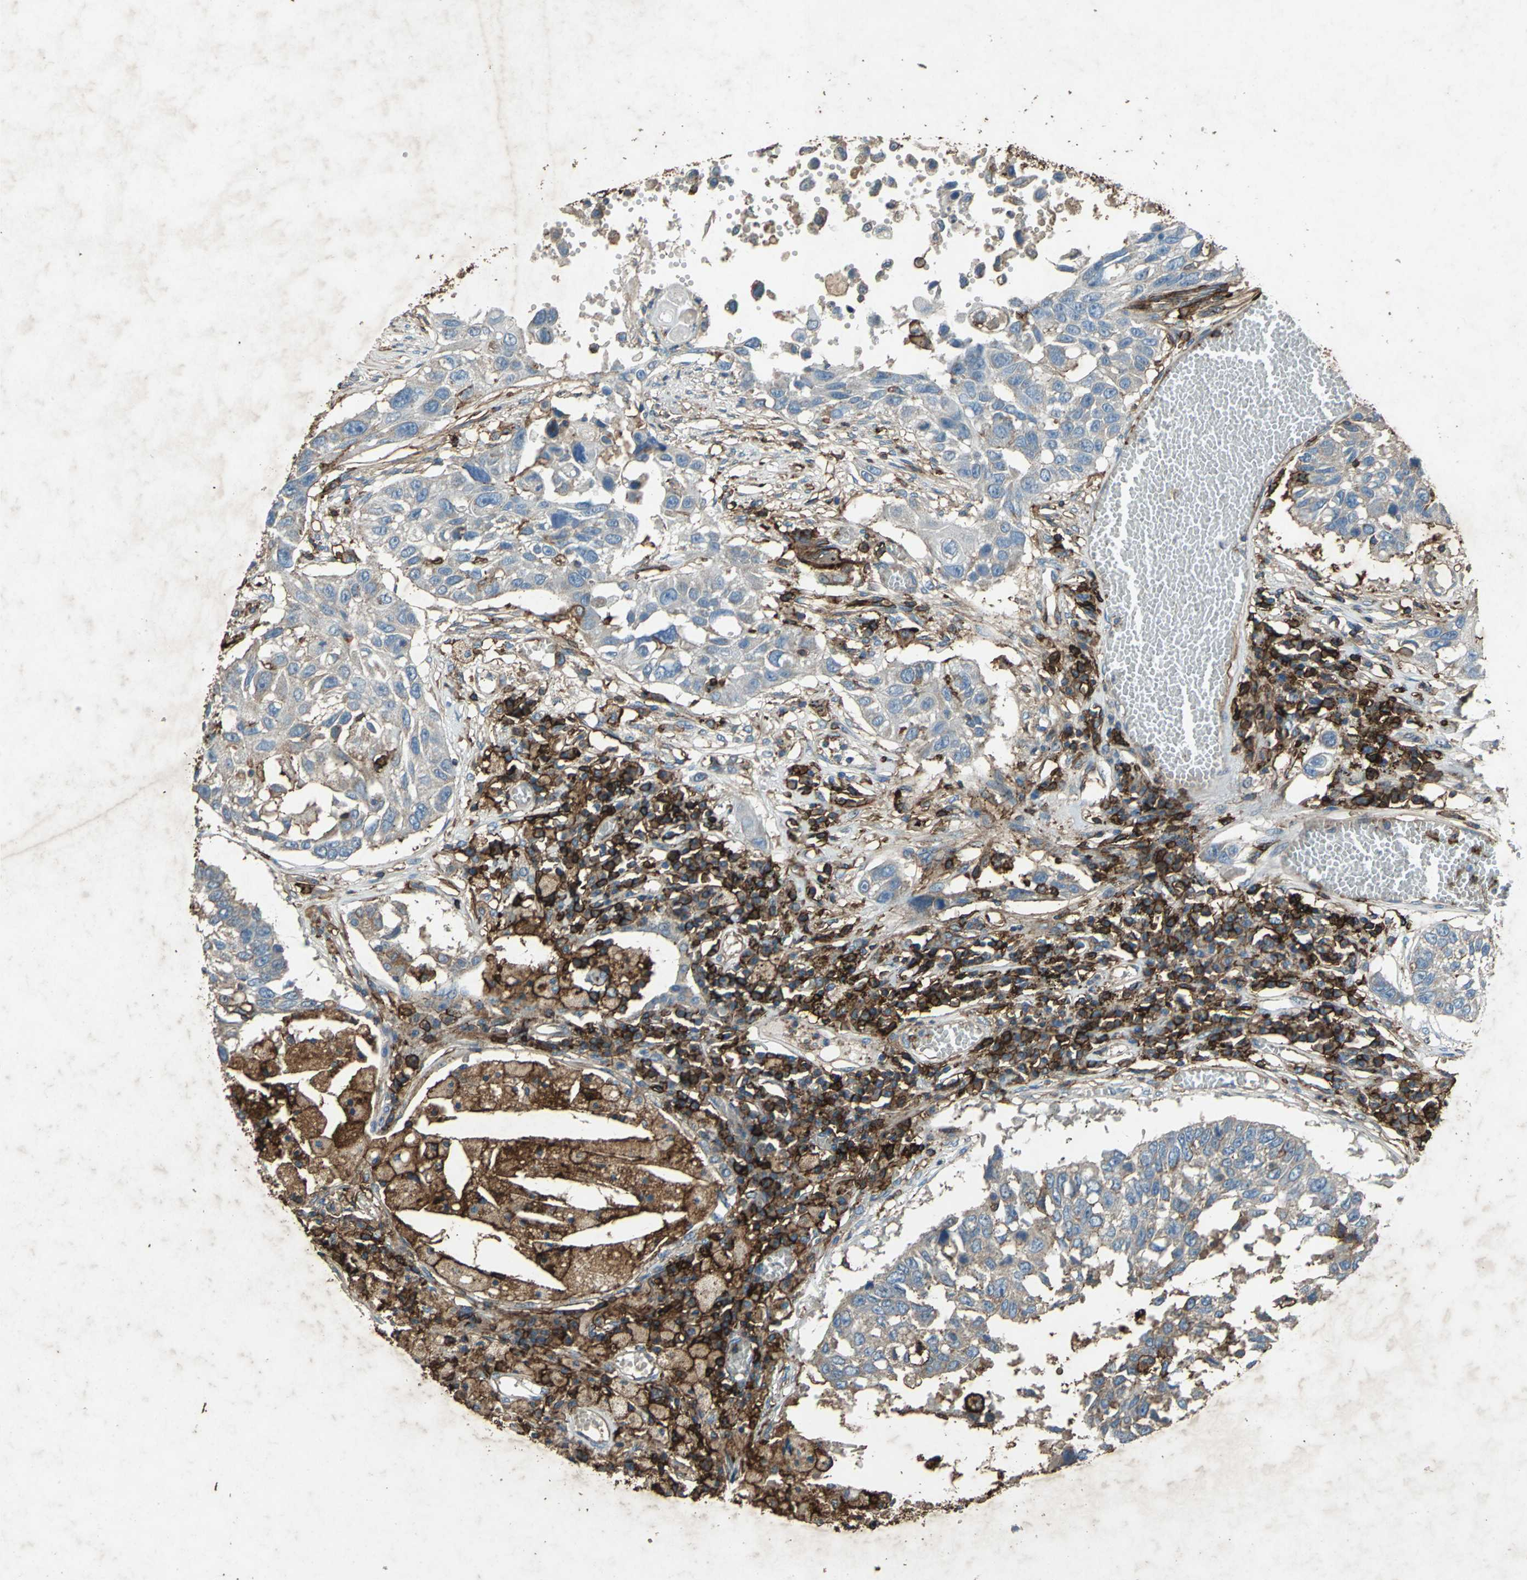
{"staining": {"intensity": "weak", "quantity": ">75%", "location": "cytoplasmic/membranous"}, "tissue": "lung cancer", "cell_type": "Tumor cells", "image_type": "cancer", "snomed": [{"axis": "morphology", "description": "Squamous cell carcinoma, NOS"}, {"axis": "topography", "description": "Lung"}], "caption": "Immunohistochemistry (IHC) of human lung squamous cell carcinoma reveals low levels of weak cytoplasmic/membranous expression in about >75% of tumor cells.", "gene": "CCR6", "patient": {"sex": "male", "age": 71}}